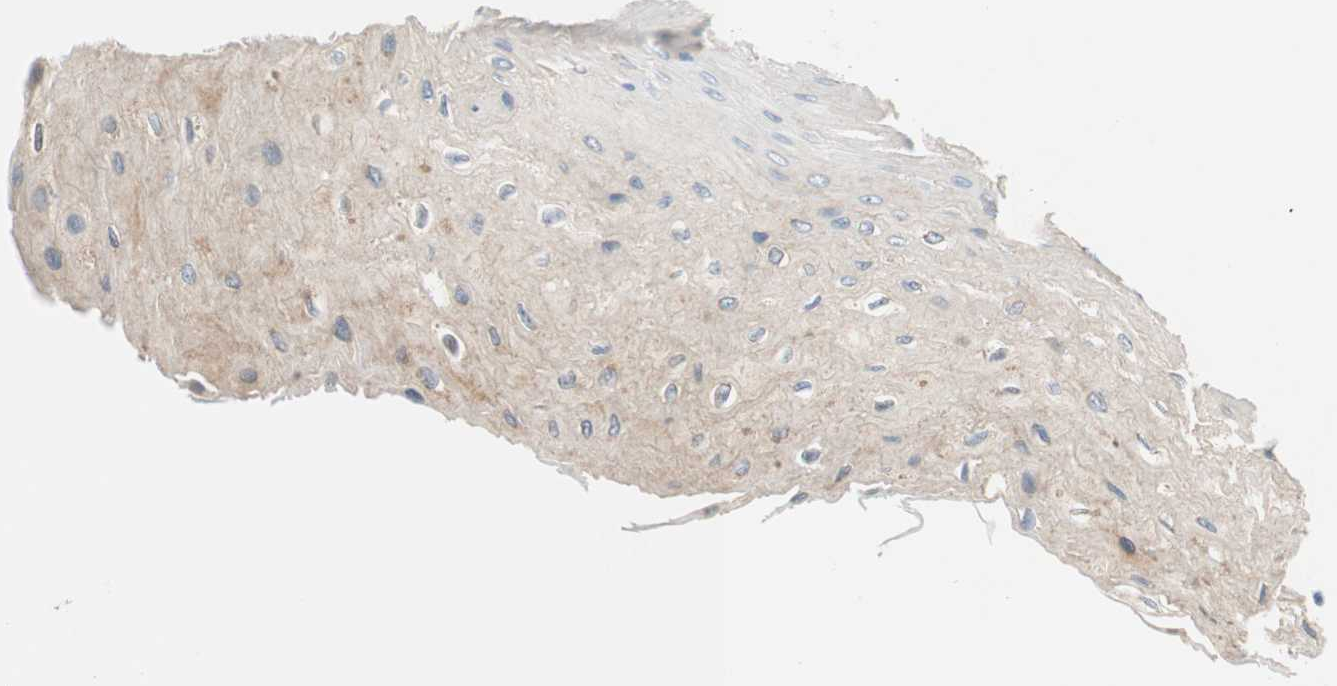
{"staining": {"intensity": "negative", "quantity": "none", "location": "none"}, "tissue": "esophagus", "cell_type": "Squamous epithelial cells", "image_type": "normal", "snomed": [{"axis": "morphology", "description": "Normal tissue, NOS"}, {"axis": "topography", "description": "Esophagus"}], "caption": "IHC of normal human esophagus displays no positivity in squamous epithelial cells. Brightfield microscopy of immunohistochemistry stained with DAB (3,3'-diaminobenzidine) (brown) and hematoxylin (blue), captured at high magnification.", "gene": "GLUL", "patient": {"sex": "female", "age": 72}}